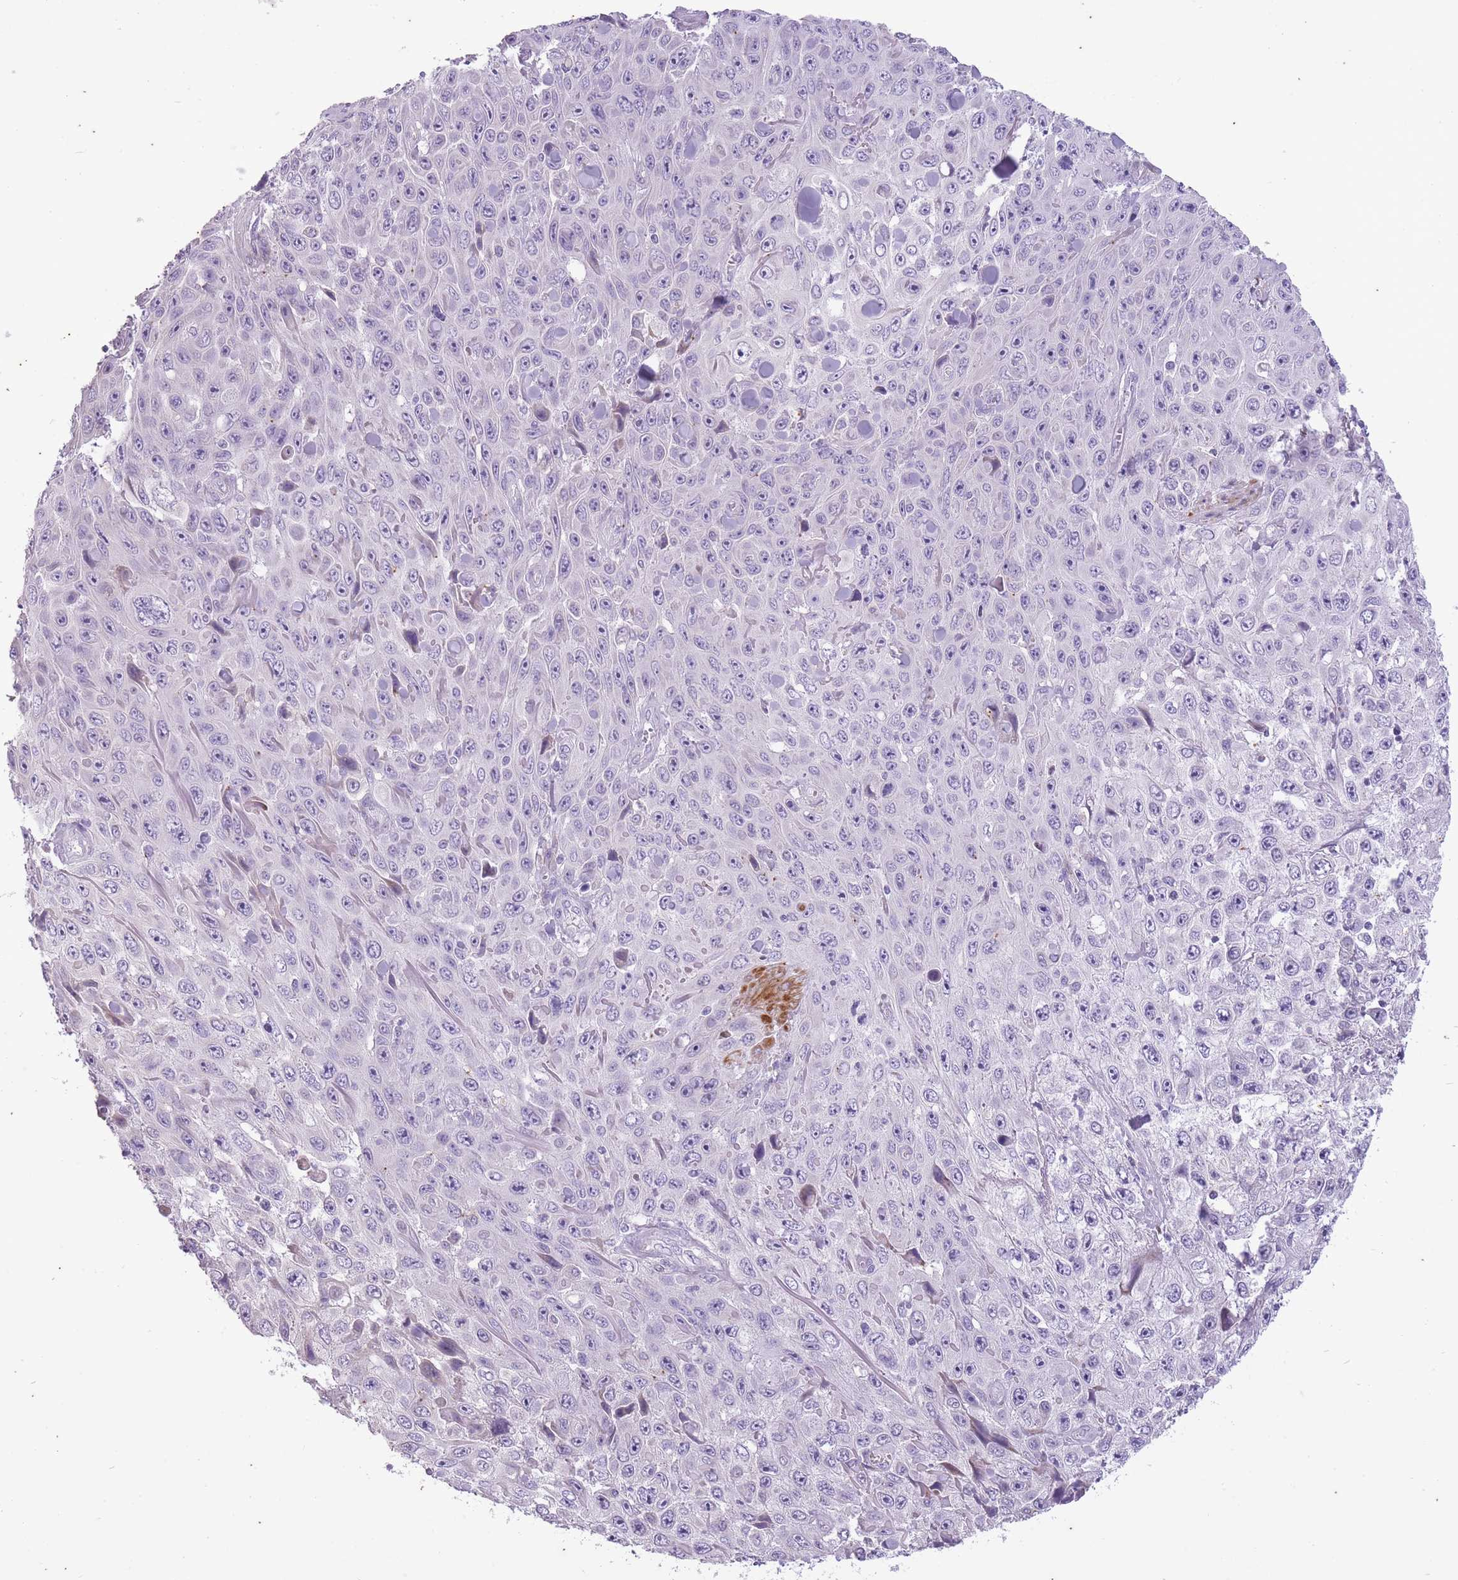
{"staining": {"intensity": "negative", "quantity": "none", "location": "none"}, "tissue": "skin cancer", "cell_type": "Tumor cells", "image_type": "cancer", "snomed": [{"axis": "morphology", "description": "Squamous cell carcinoma, NOS"}, {"axis": "topography", "description": "Skin"}], "caption": "The histopathology image exhibits no staining of tumor cells in skin squamous cell carcinoma. (DAB immunohistochemistry visualized using brightfield microscopy, high magnification).", "gene": "CNTNAP3", "patient": {"sex": "male", "age": 82}}